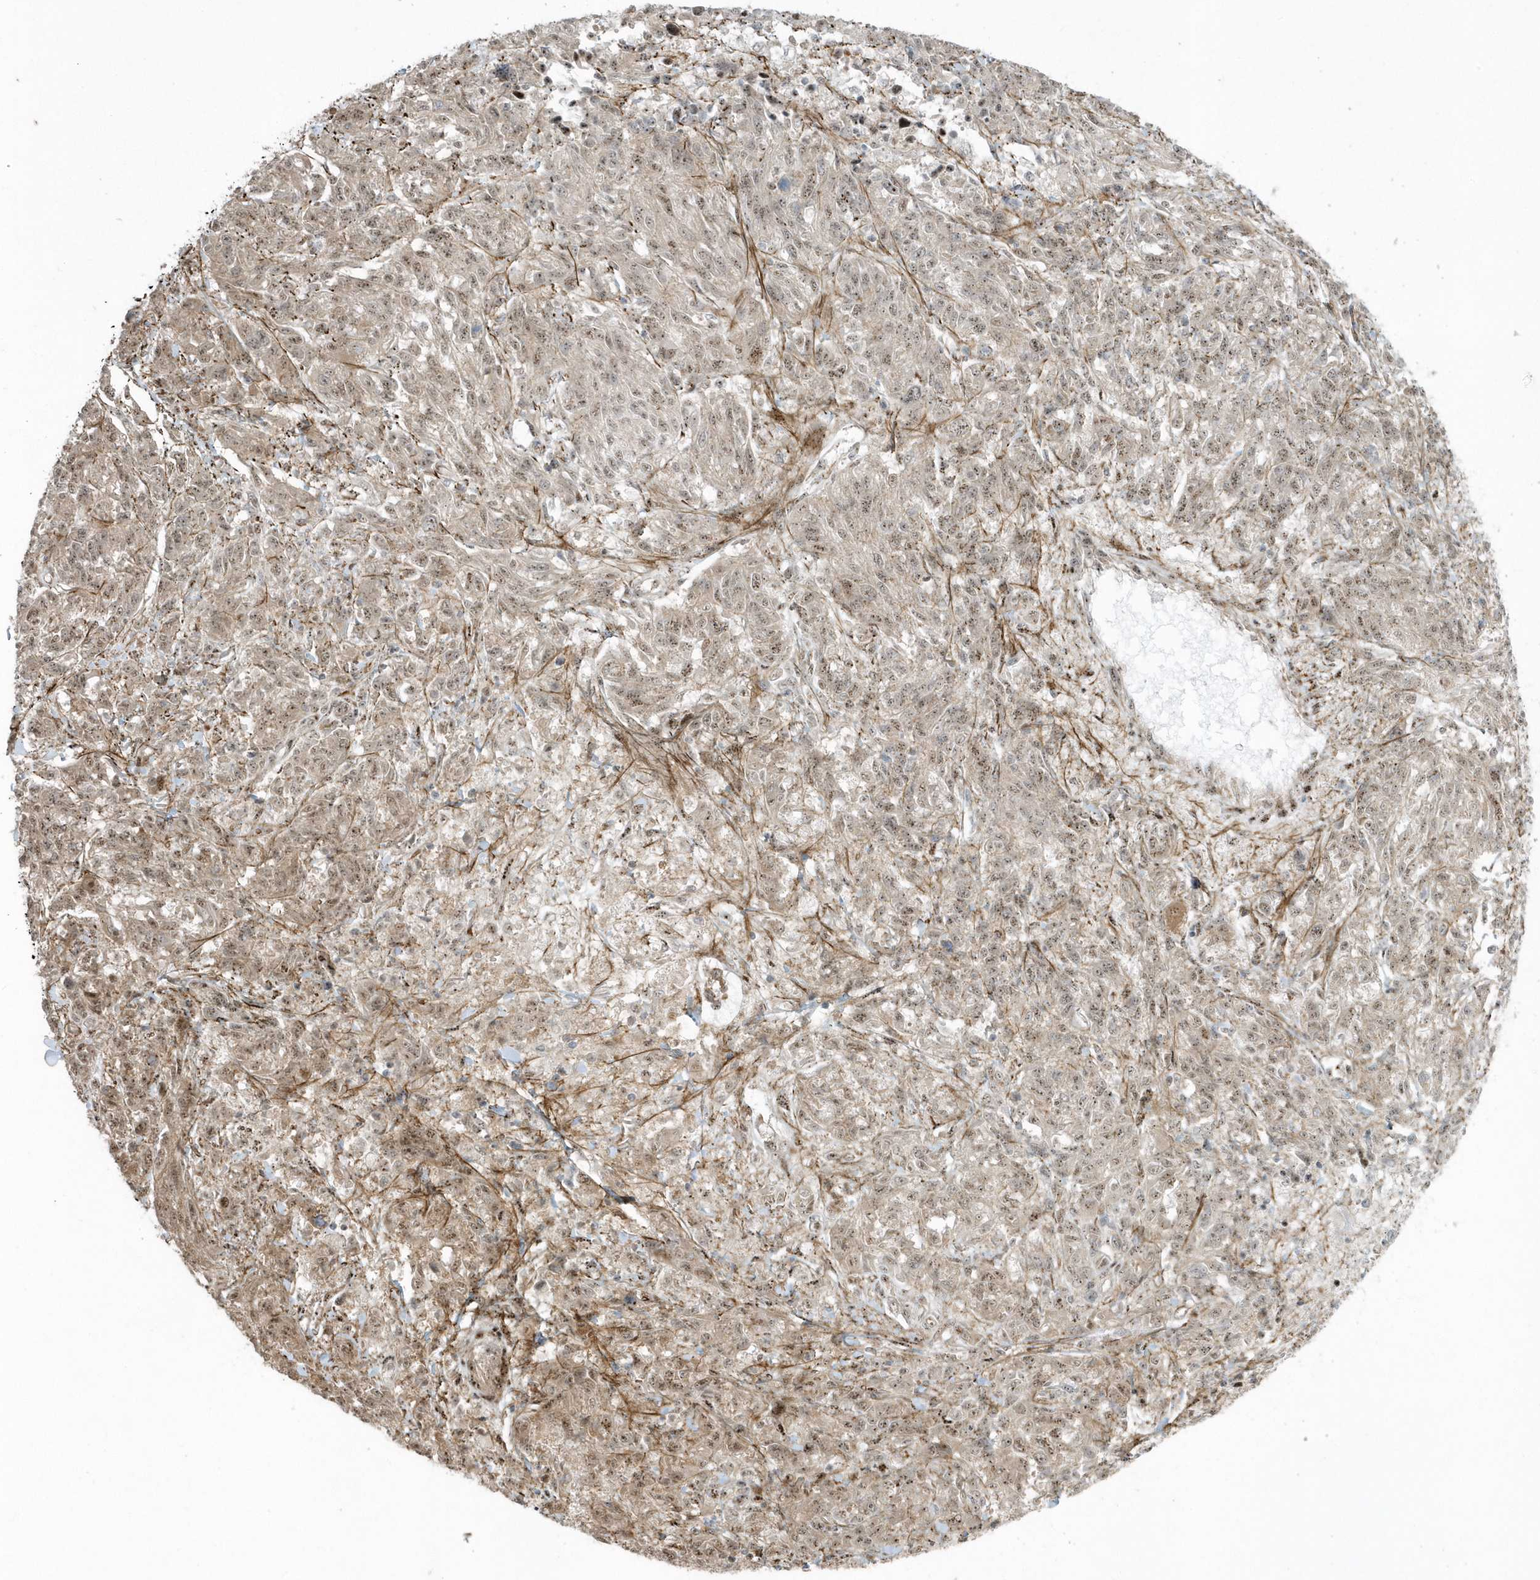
{"staining": {"intensity": "moderate", "quantity": ">75%", "location": "nuclear"}, "tissue": "melanoma", "cell_type": "Tumor cells", "image_type": "cancer", "snomed": [{"axis": "morphology", "description": "Malignant melanoma, NOS"}, {"axis": "topography", "description": "Skin"}], "caption": "Immunohistochemical staining of malignant melanoma demonstrates medium levels of moderate nuclear positivity in approximately >75% of tumor cells.", "gene": "MASP2", "patient": {"sex": "male", "age": 53}}